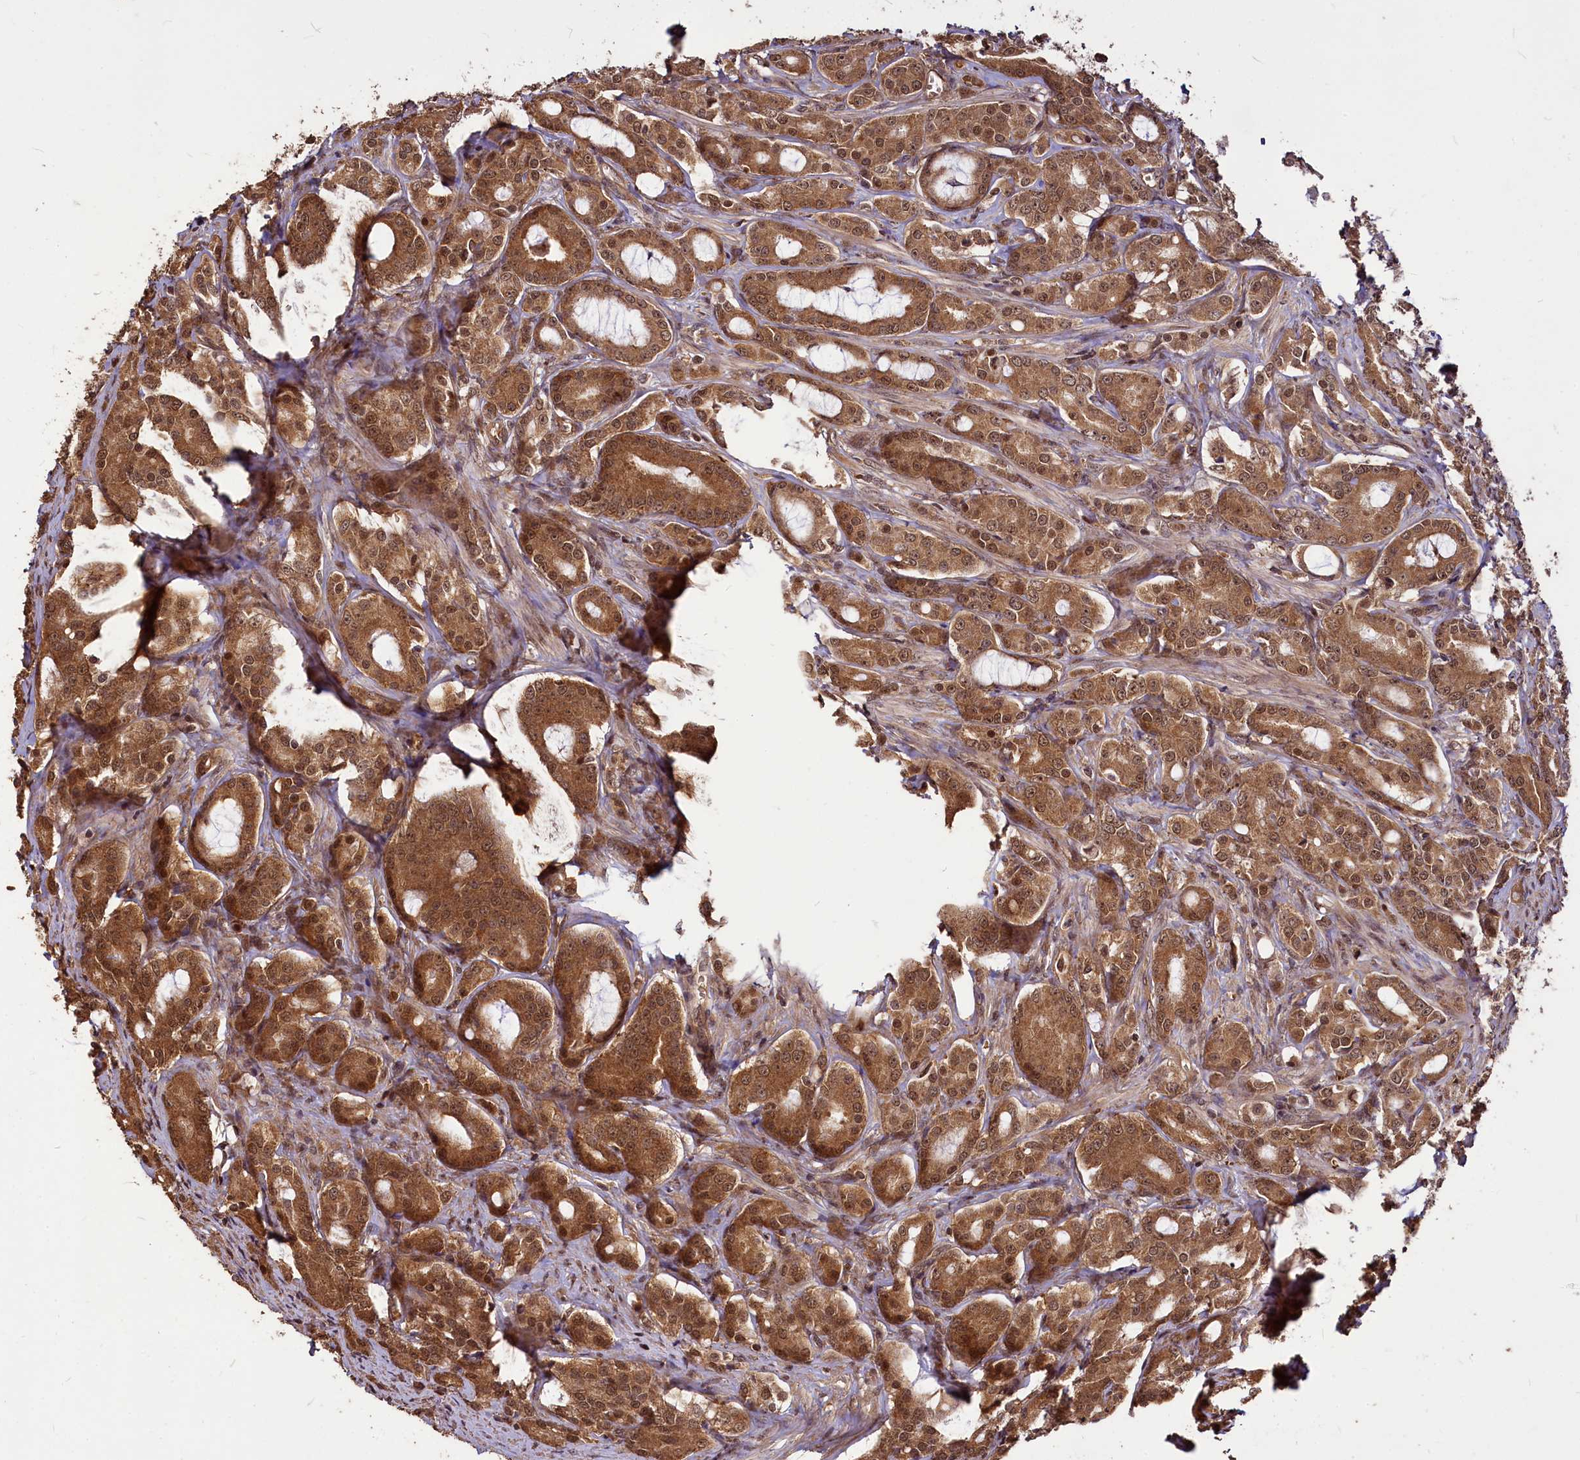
{"staining": {"intensity": "moderate", "quantity": ">75%", "location": "cytoplasmic/membranous,nuclear"}, "tissue": "prostate cancer", "cell_type": "Tumor cells", "image_type": "cancer", "snomed": [{"axis": "morphology", "description": "Adenocarcinoma, High grade"}, {"axis": "topography", "description": "Prostate"}], "caption": "There is medium levels of moderate cytoplasmic/membranous and nuclear staining in tumor cells of prostate cancer, as demonstrated by immunohistochemical staining (brown color).", "gene": "VPS51", "patient": {"sex": "male", "age": 72}}